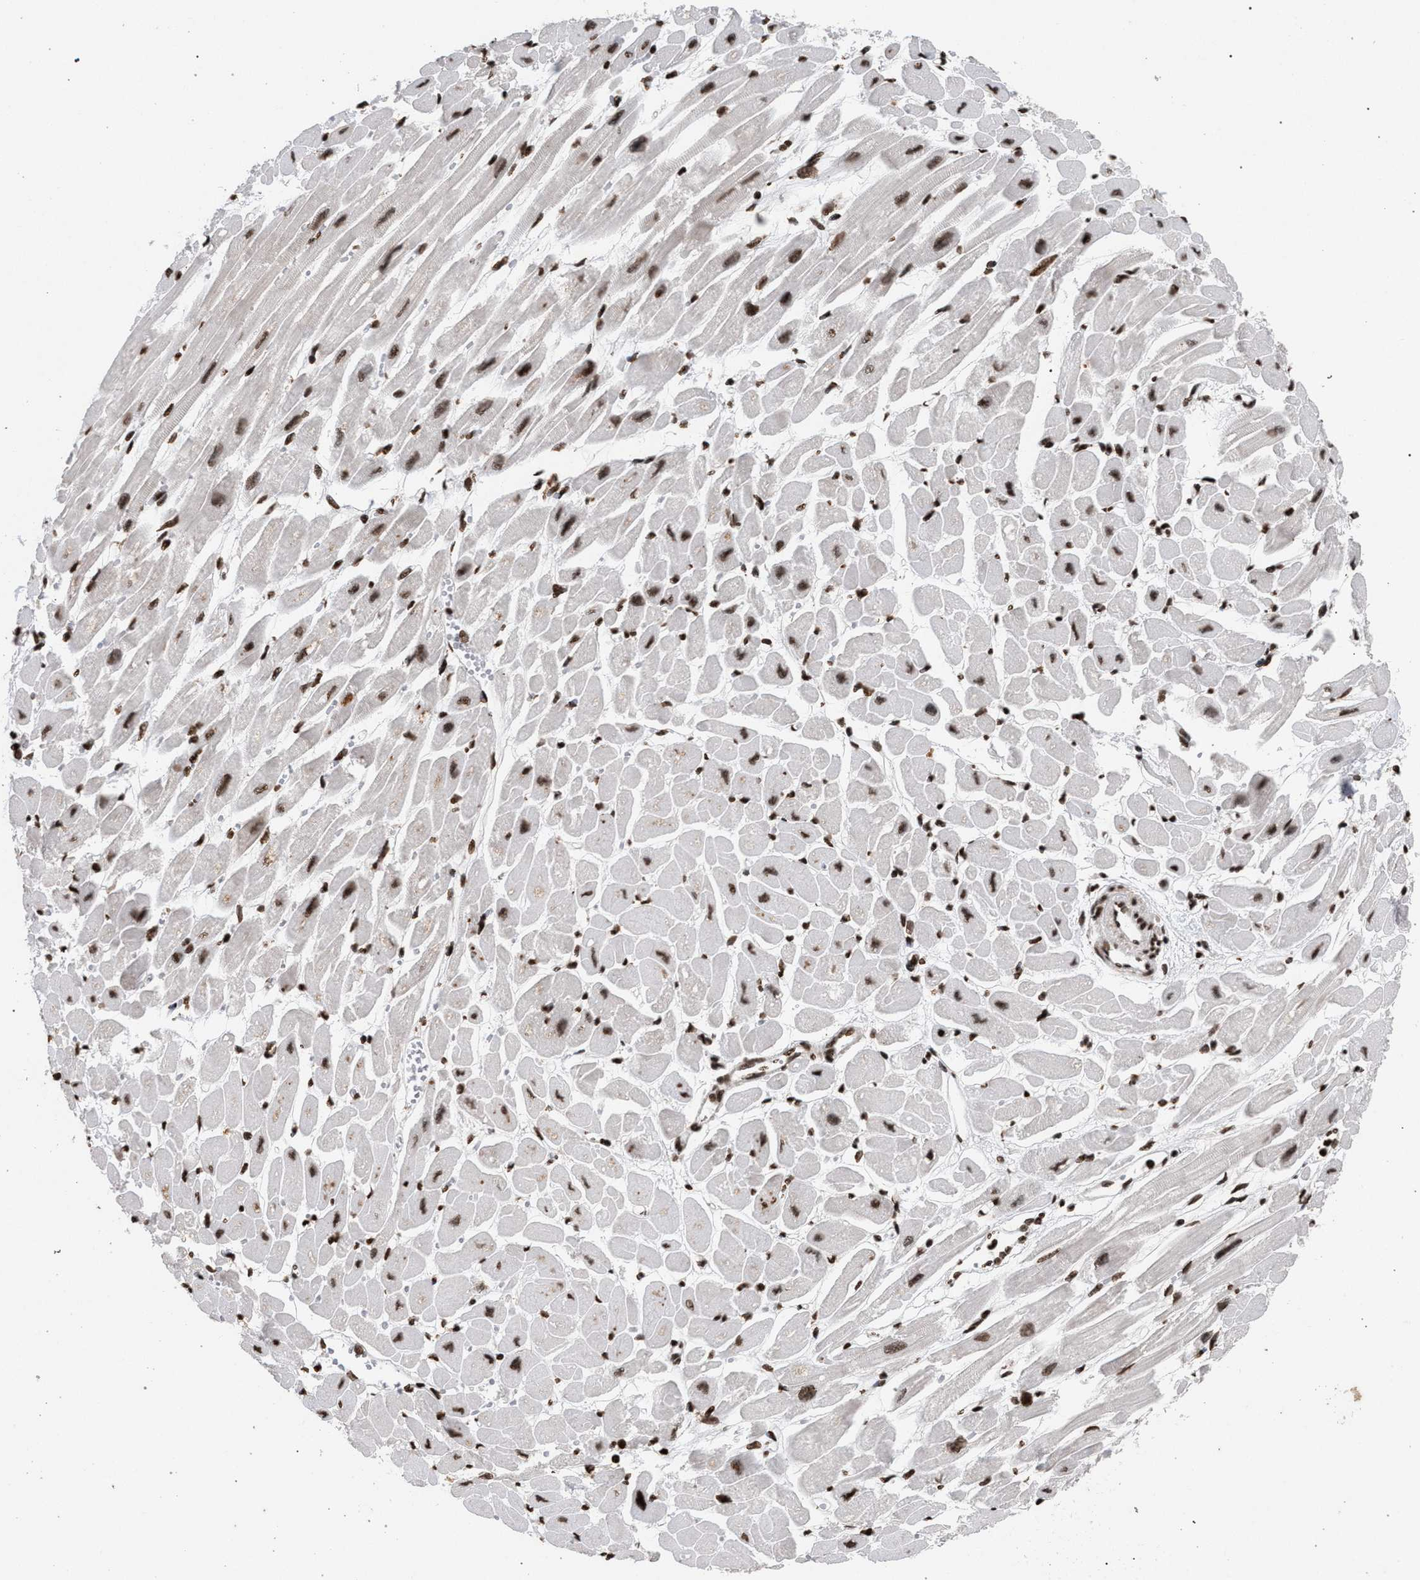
{"staining": {"intensity": "strong", "quantity": ">75%", "location": "nuclear"}, "tissue": "heart muscle", "cell_type": "Cardiomyocytes", "image_type": "normal", "snomed": [{"axis": "morphology", "description": "Normal tissue, NOS"}, {"axis": "topography", "description": "Heart"}], "caption": "Normal heart muscle displays strong nuclear staining in about >75% of cardiomyocytes, visualized by immunohistochemistry. The protein is shown in brown color, while the nuclei are stained blue.", "gene": "FOXD3", "patient": {"sex": "female", "age": 54}}